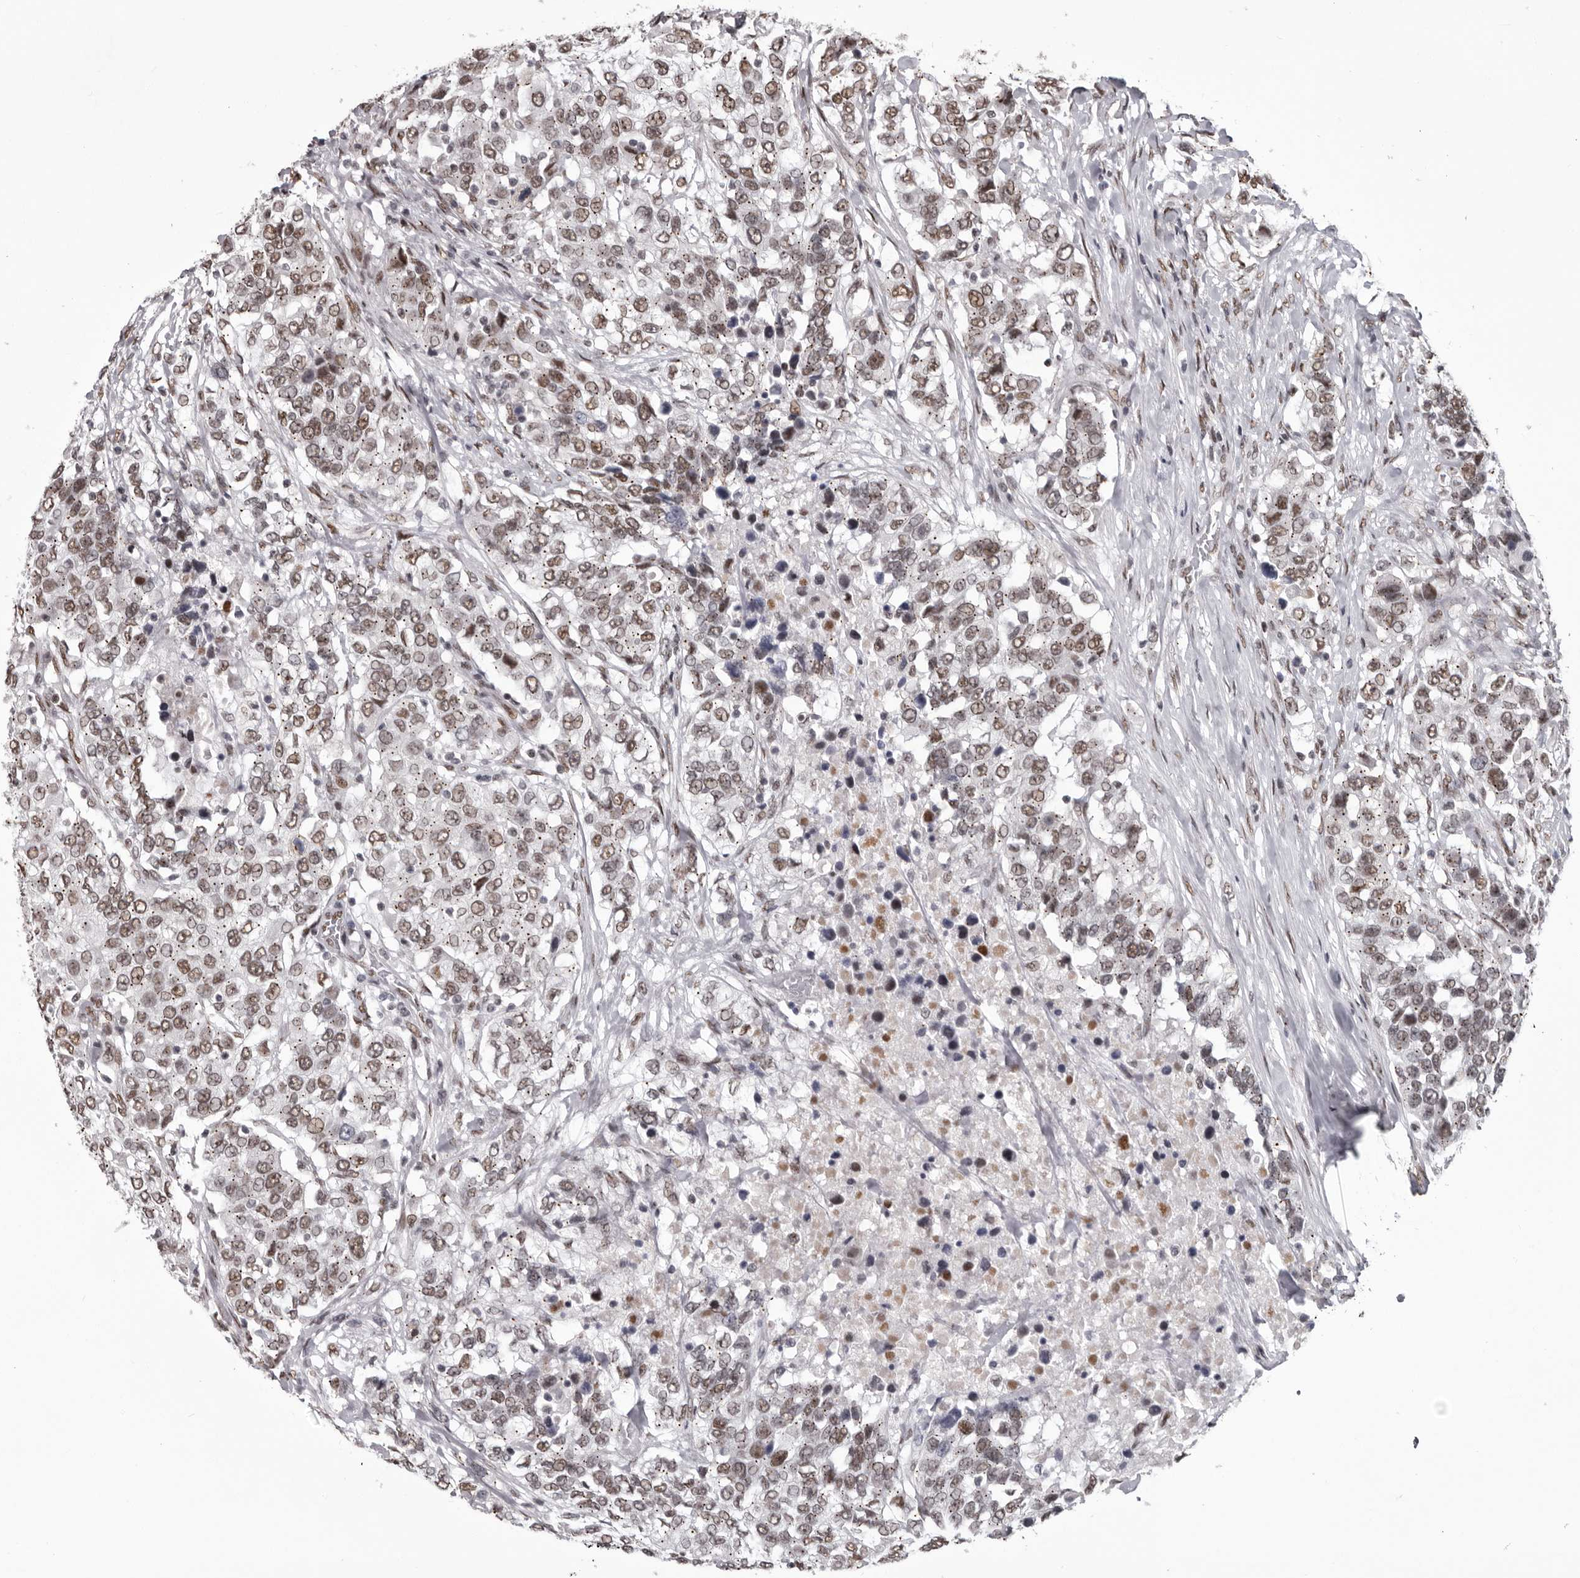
{"staining": {"intensity": "moderate", "quantity": ">75%", "location": "nuclear"}, "tissue": "urothelial cancer", "cell_type": "Tumor cells", "image_type": "cancer", "snomed": [{"axis": "morphology", "description": "Urothelial carcinoma, High grade"}, {"axis": "topography", "description": "Urinary bladder"}], "caption": "Protein analysis of urothelial cancer tissue displays moderate nuclear positivity in about >75% of tumor cells. (DAB (3,3'-diaminobenzidine) IHC with brightfield microscopy, high magnification).", "gene": "NUMA1", "patient": {"sex": "female", "age": 80}}